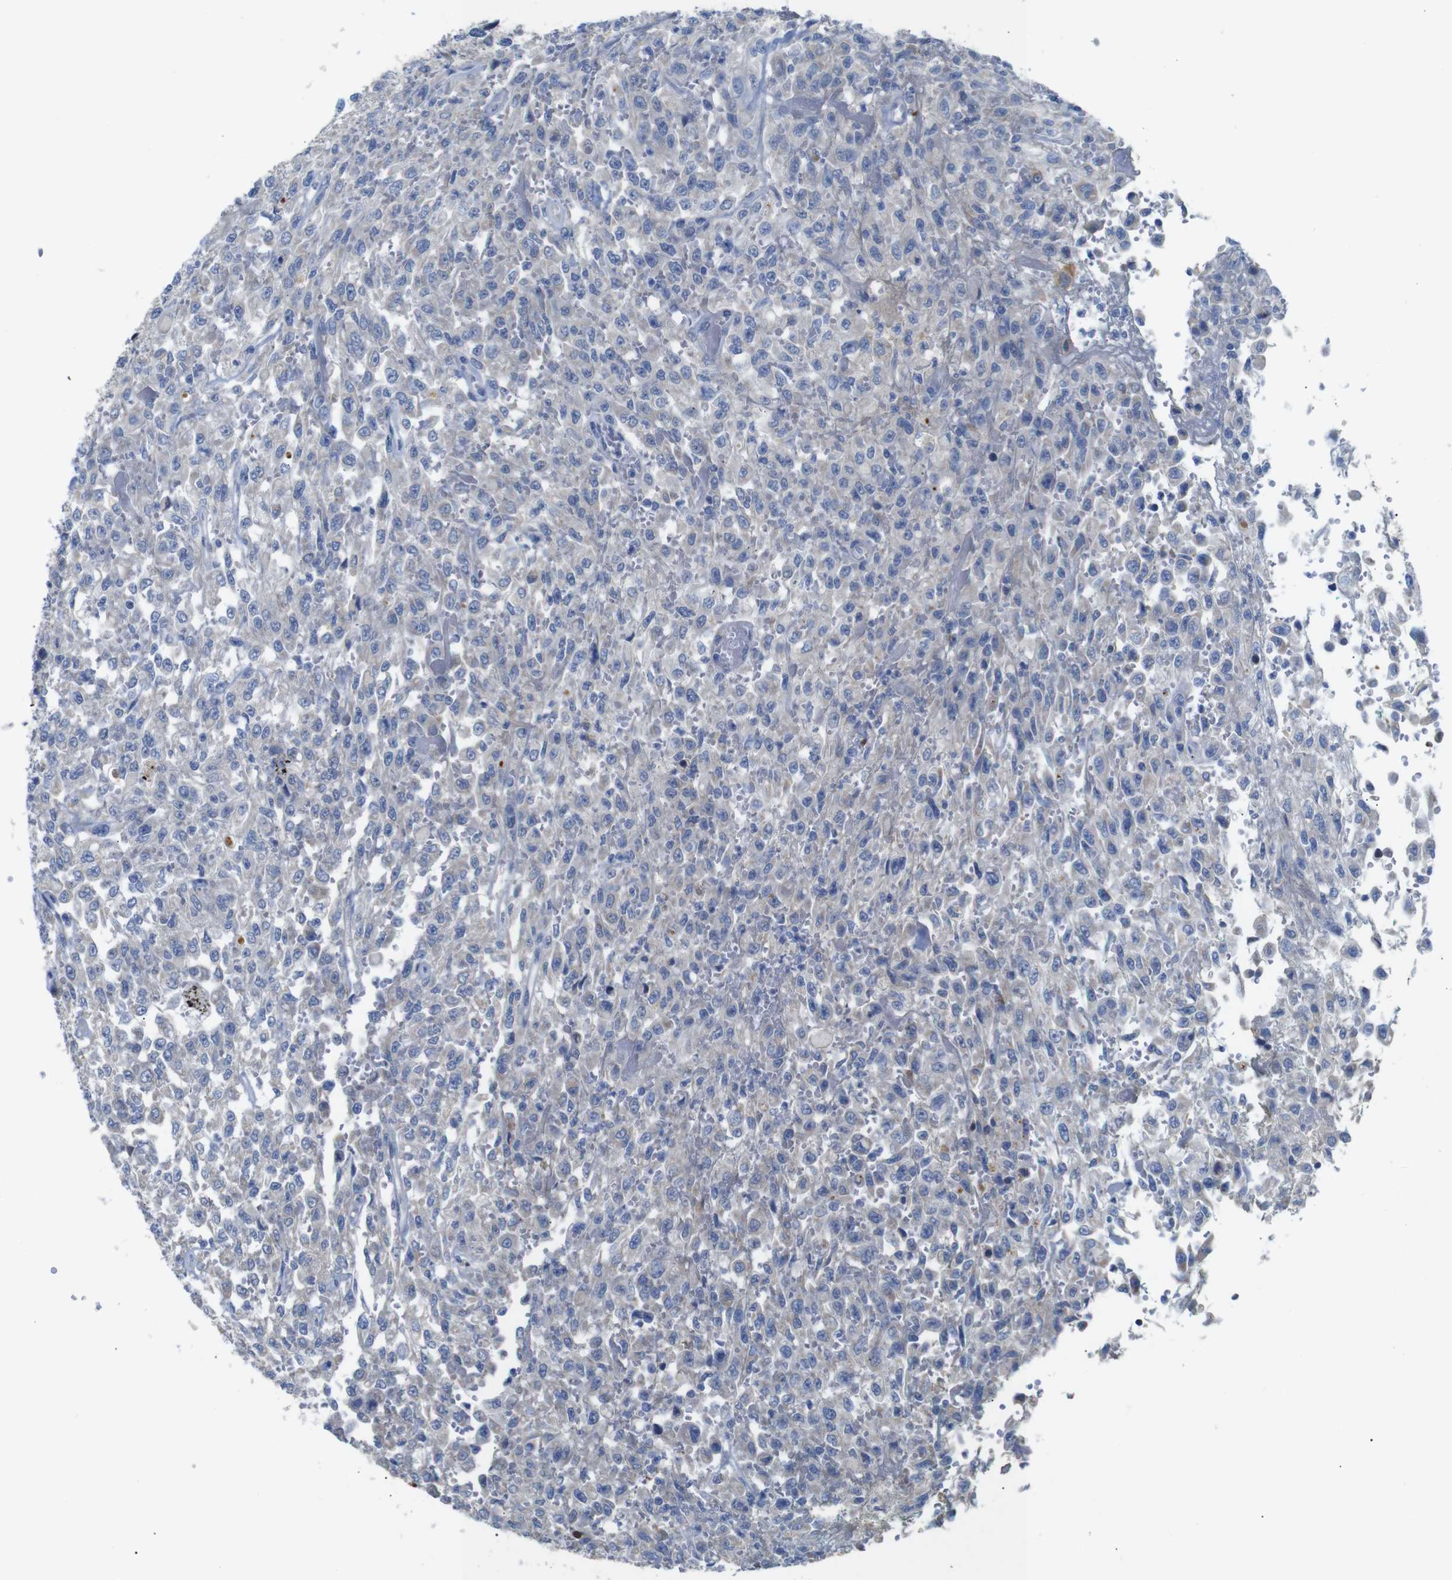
{"staining": {"intensity": "weak", "quantity": "25%-75%", "location": "cytoplasmic/membranous"}, "tissue": "urothelial cancer", "cell_type": "Tumor cells", "image_type": "cancer", "snomed": [{"axis": "morphology", "description": "Urothelial carcinoma, High grade"}, {"axis": "topography", "description": "Urinary bladder"}], "caption": "Immunohistochemistry image of urothelial cancer stained for a protein (brown), which displays low levels of weak cytoplasmic/membranous expression in approximately 25%-75% of tumor cells.", "gene": "ALOX15", "patient": {"sex": "male", "age": 46}}